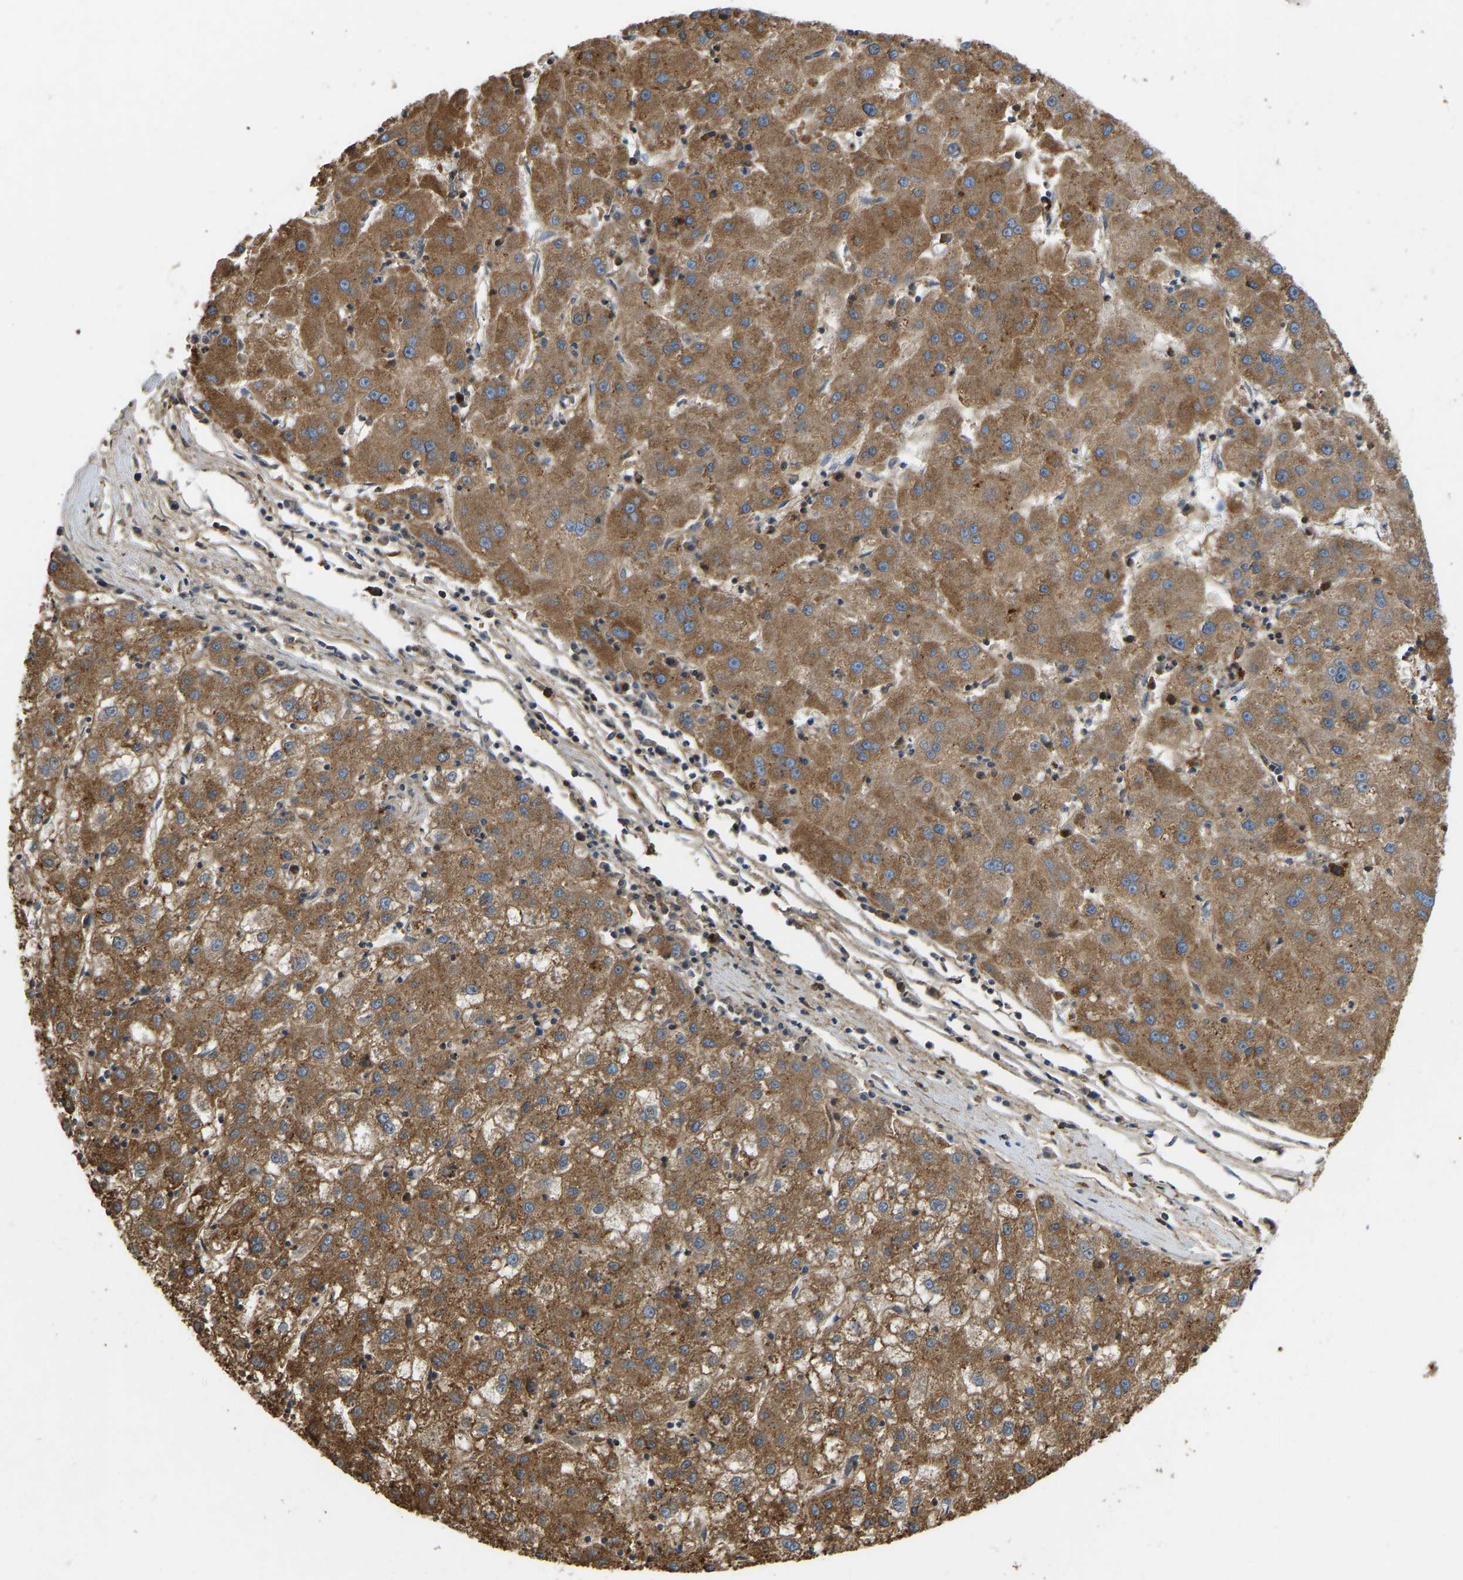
{"staining": {"intensity": "moderate", "quantity": ">75%", "location": "cytoplasmic/membranous"}, "tissue": "liver cancer", "cell_type": "Tumor cells", "image_type": "cancer", "snomed": [{"axis": "morphology", "description": "Carcinoma, Hepatocellular, NOS"}, {"axis": "topography", "description": "Liver"}], "caption": "Immunohistochemistry (IHC) staining of liver cancer (hepatocellular carcinoma), which exhibits medium levels of moderate cytoplasmic/membranous staining in about >75% of tumor cells indicating moderate cytoplasmic/membranous protein positivity. The staining was performed using DAB (brown) for protein detection and nuclei were counterstained in hematoxylin (blue).", "gene": "RASGRF2", "patient": {"sex": "male", "age": 72}}